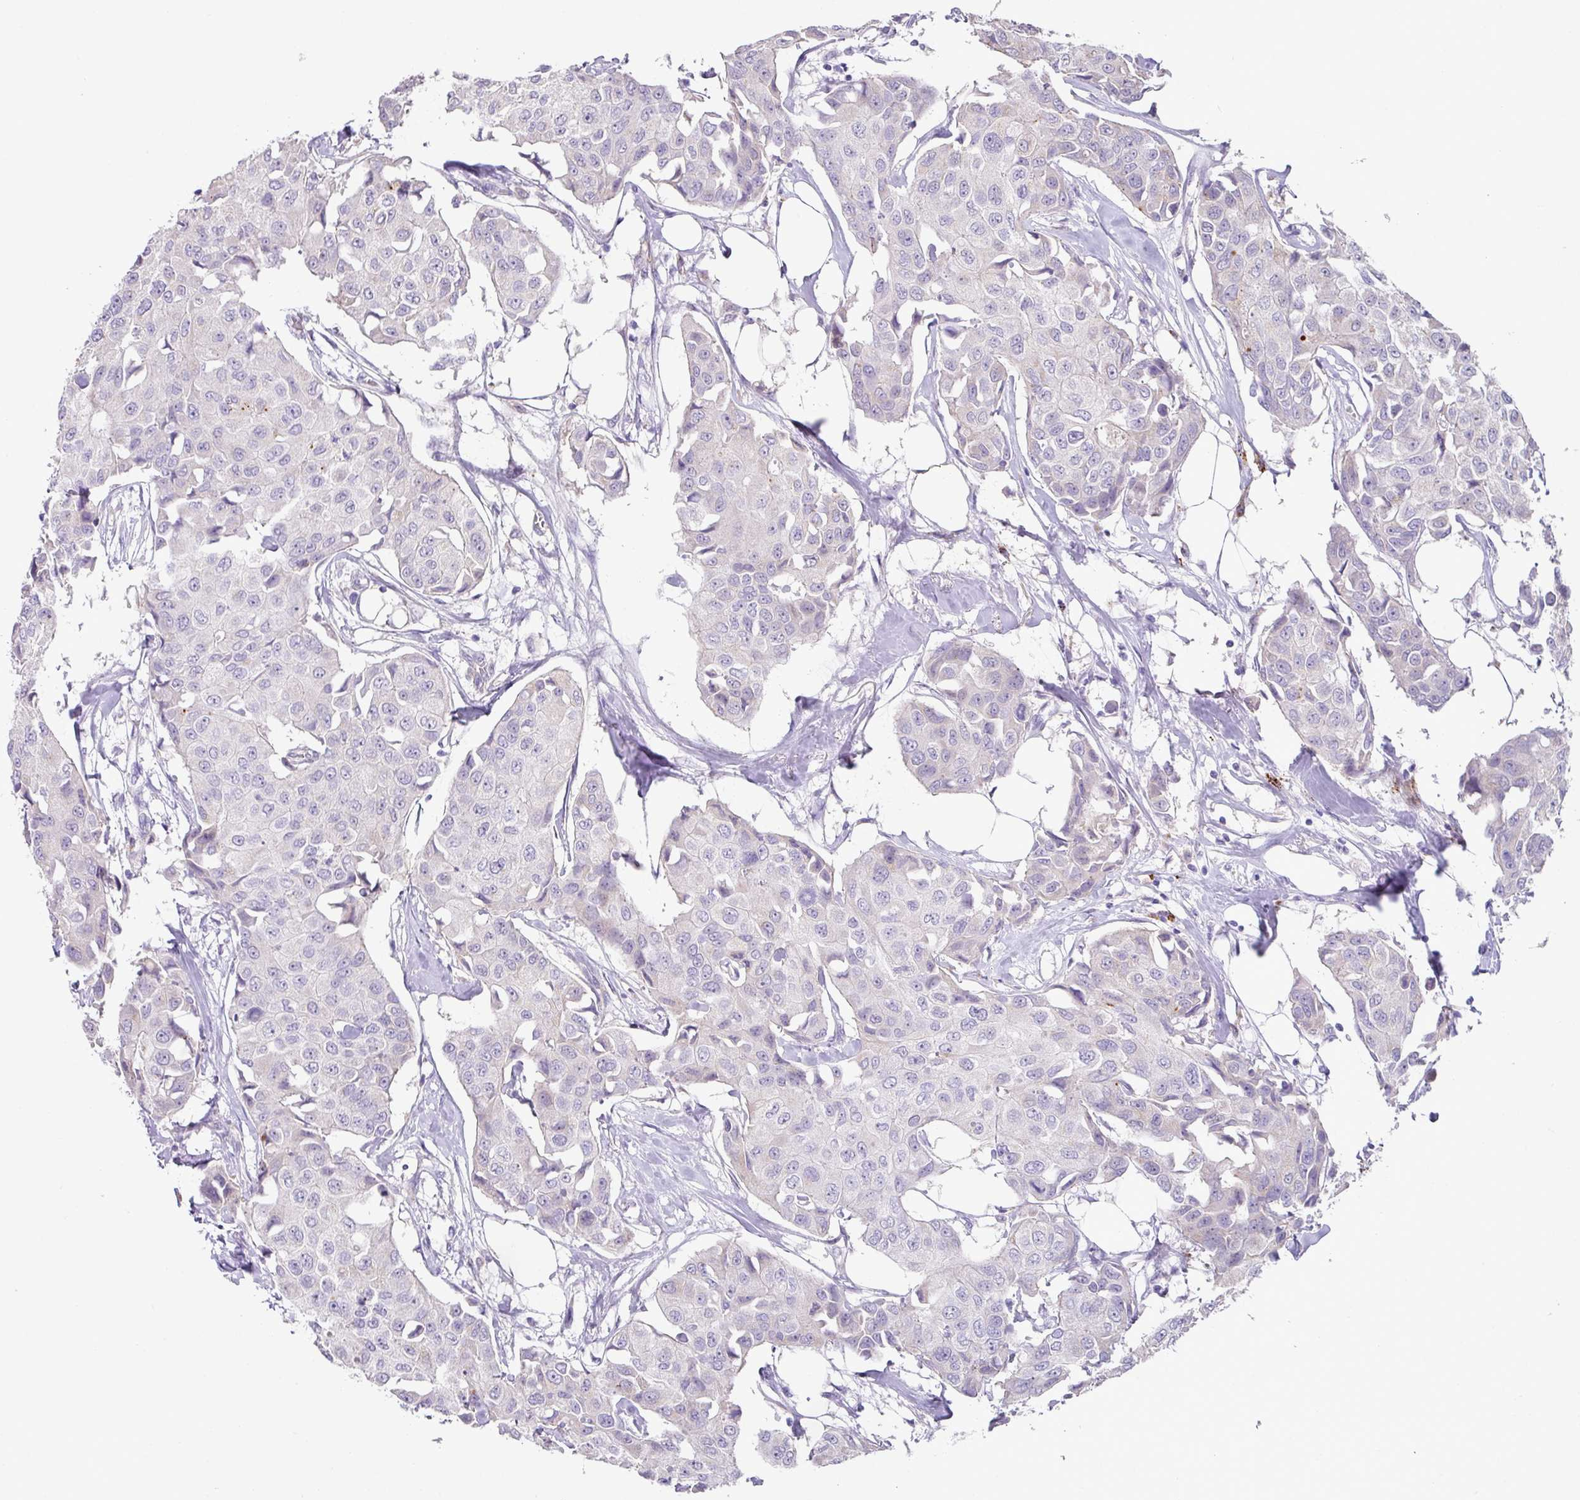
{"staining": {"intensity": "negative", "quantity": "none", "location": "none"}, "tissue": "breast cancer", "cell_type": "Tumor cells", "image_type": "cancer", "snomed": [{"axis": "morphology", "description": "Duct carcinoma"}, {"axis": "topography", "description": "Breast"}], "caption": "High power microscopy micrograph of an IHC photomicrograph of breast cancer (invasive ductal carcinoma), revealing no significant positivity in tumor cells.", "gene": "PLEKHH3", "patient": {"sex": "female", "age": 80}}